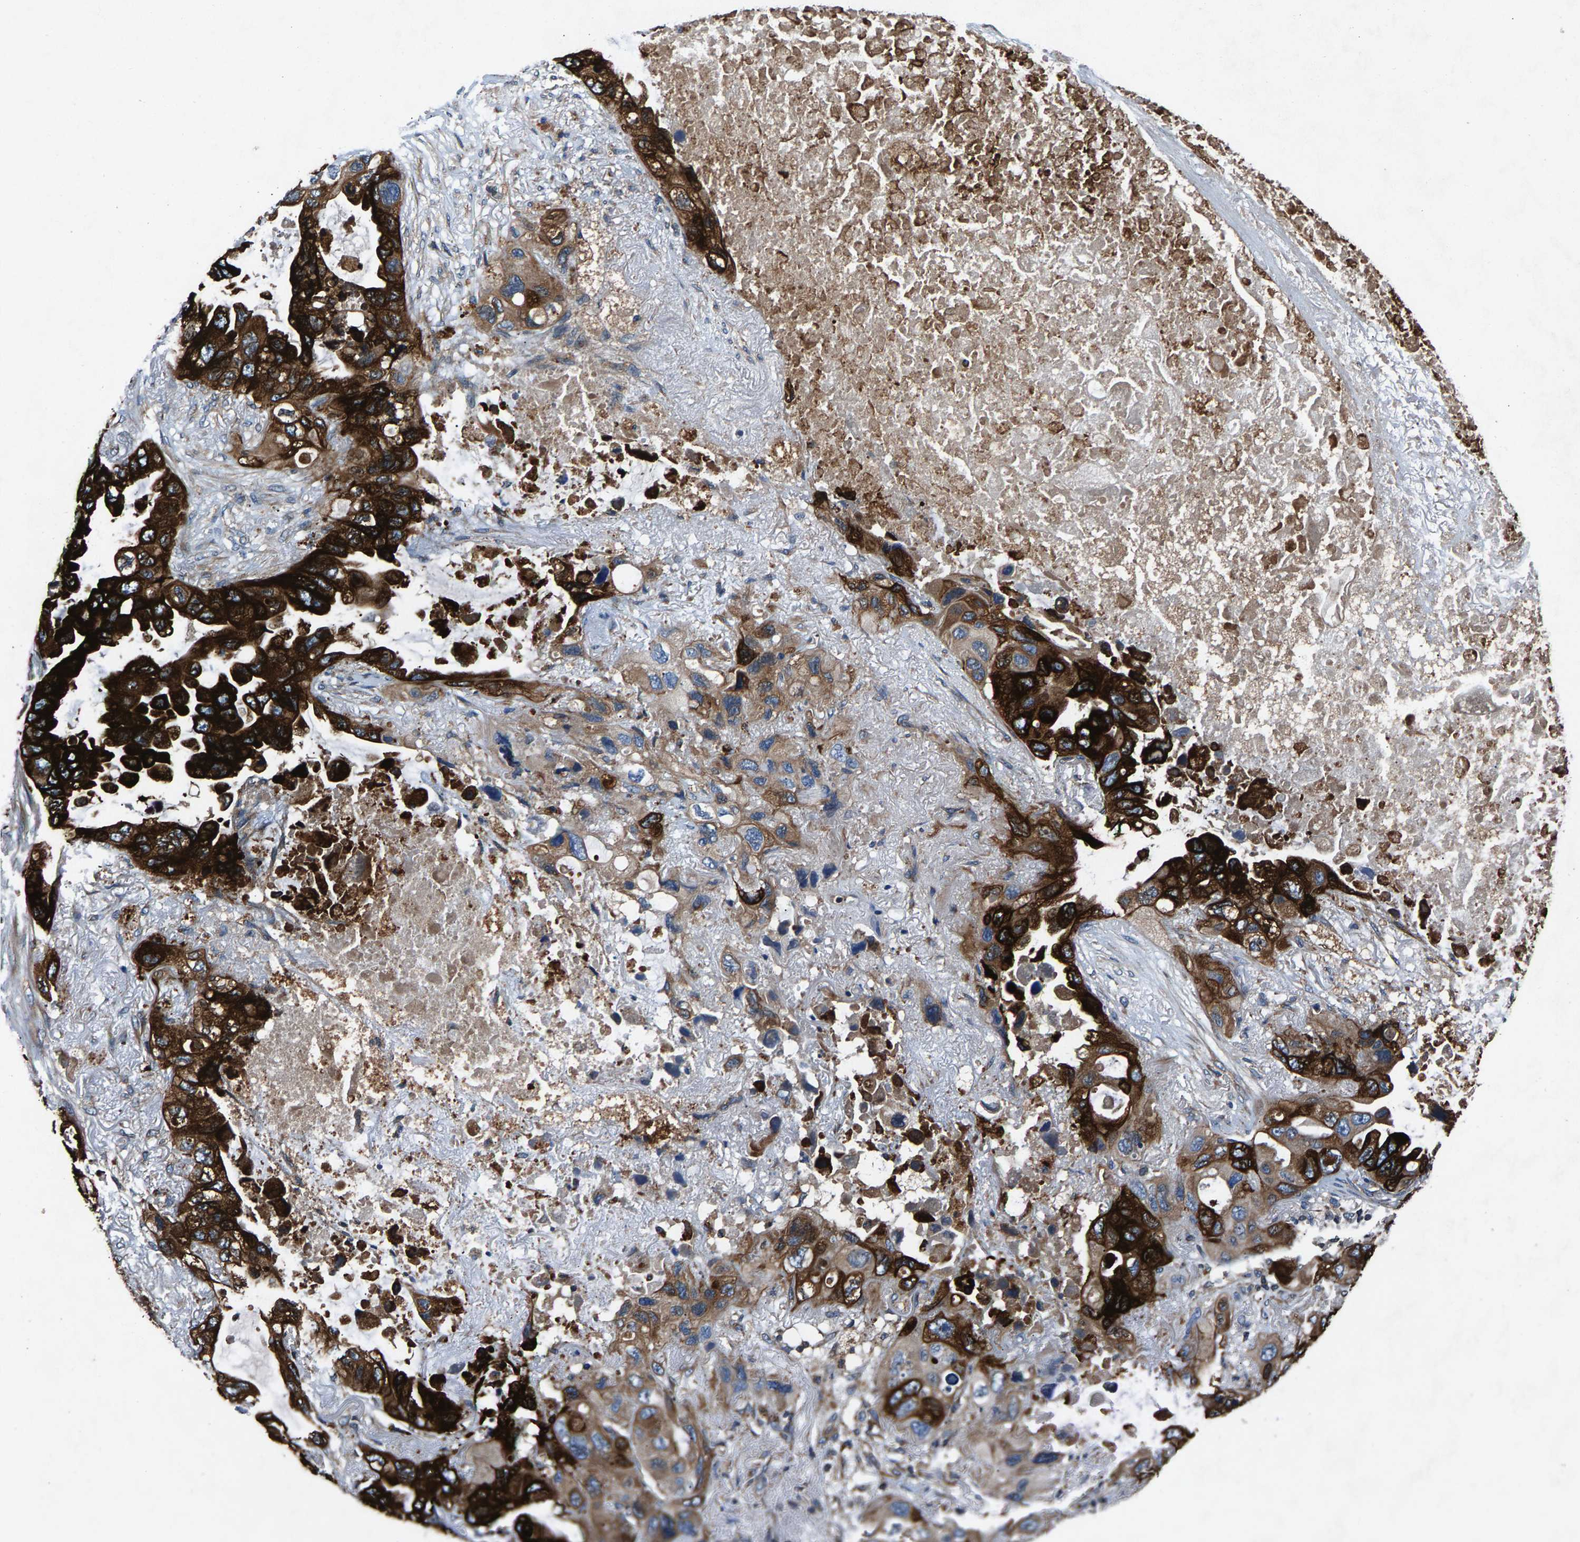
{"staining": {"intensity": "strong", "quantity": ">75%", "location": "cytoplasmic/membranous"}, "tissue": "lung cancer", "cell_type": "Tumor cells", "image_type": "cancer", "snomed": [{"axis": "morphology", "description": "Squamous cell carcinoma, NOS"}, {"axis": "topography", "description": "Lung"}], "caption": "About >75% of tumor cells in human lung cancer (squamous cell carcinoma) show strong cytoplasmic/membranous protein staining as visualized by brown immunohistochemical staining.", "gene": "LPCAT1", "patient": {"sex": "female", "age": 73}}